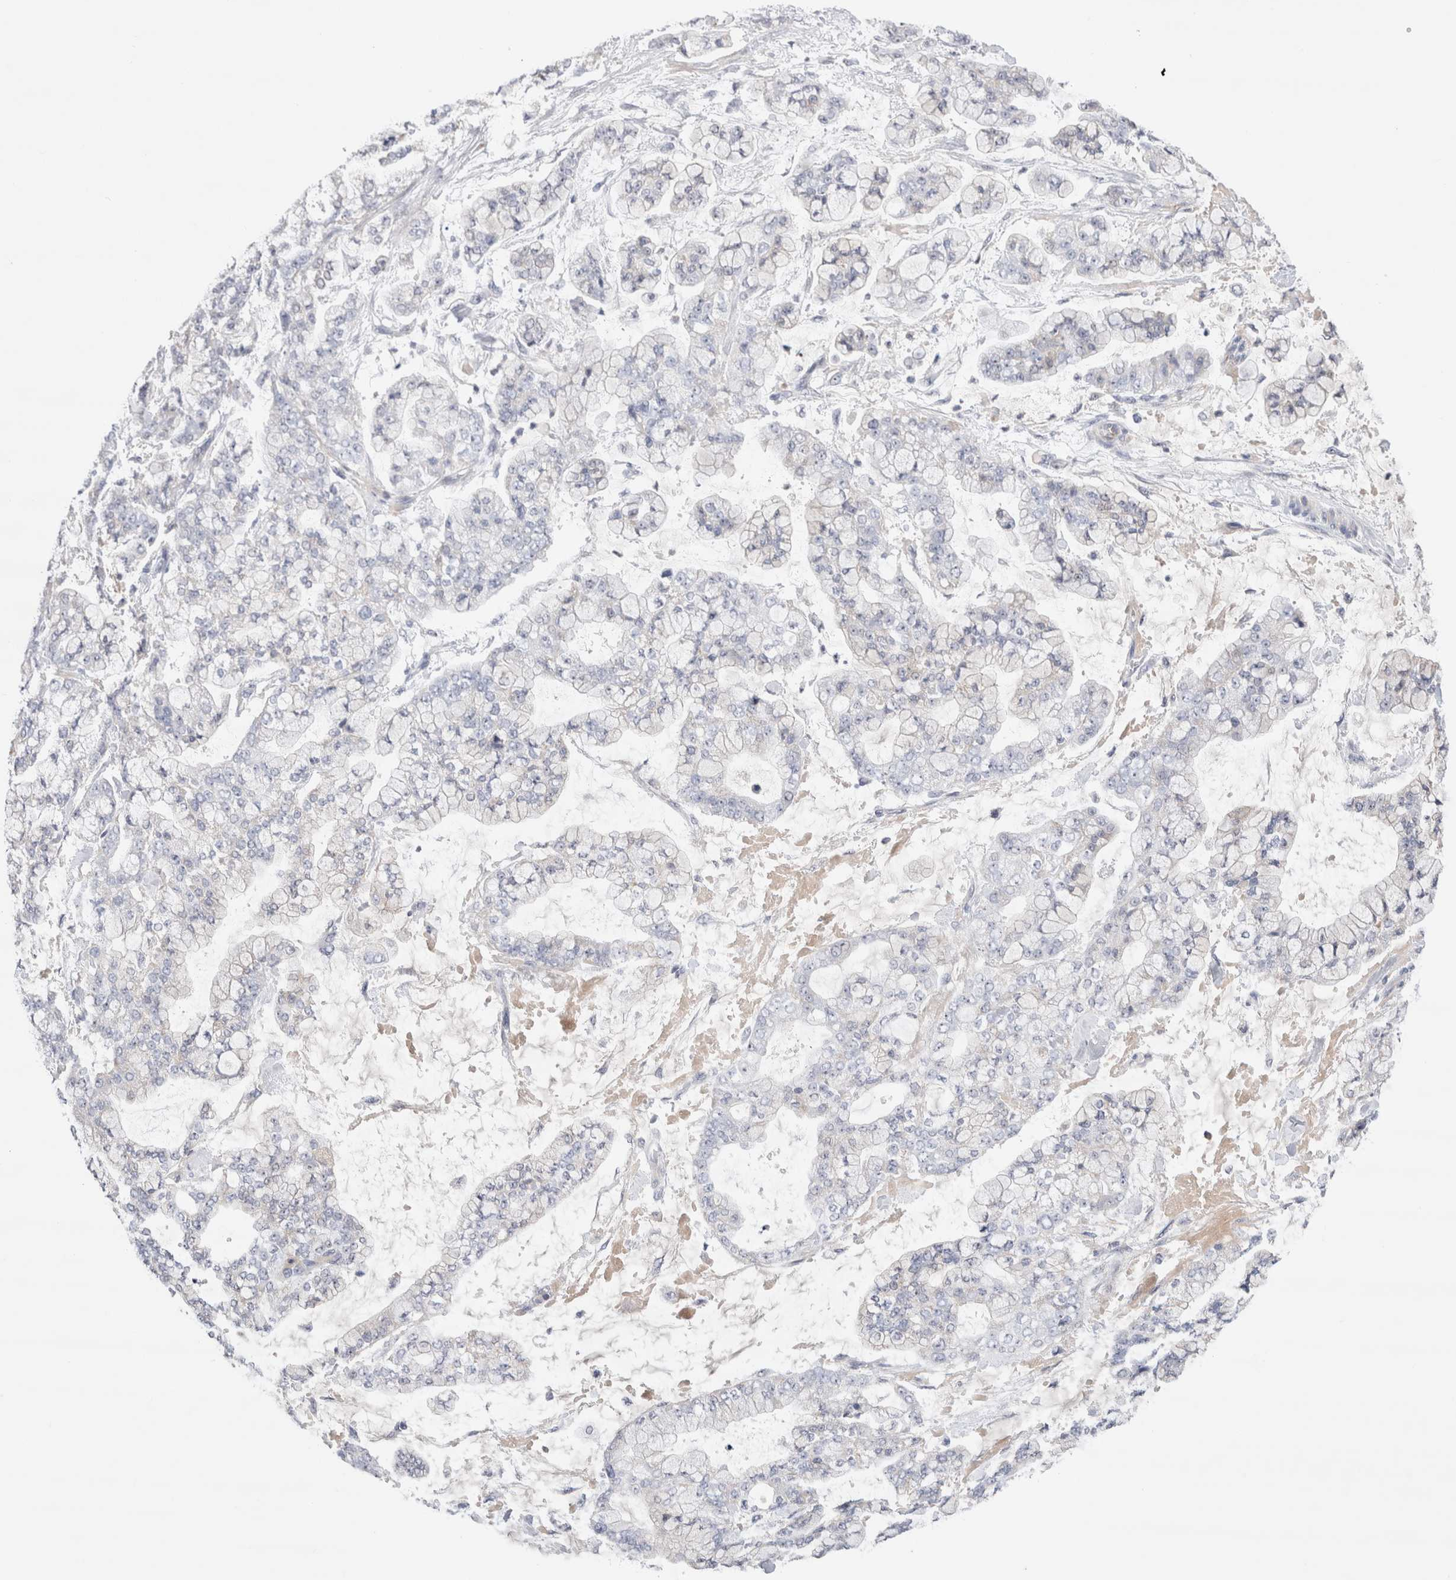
{"staining": {"intensity": "negative", "quantity": "none", "location": "none"}, "tissue": "stomach cancer", "cell_type": "Tumor cells", "image_type": "cancer", "snomed": [{"axis": "morphology", "description": "Normal tissue, NOS"}, {"axis": "morphology", "description": "Adenocarcinoma, NOS"}, {"axis": "topography", "description": "Stomach, upper"}, {"axis": "topography", "description": "Stomach"}], "caption": "An IHC image of stomach cancer (adenocarcinoma) is shown. There is no staining in tumor cells of stomach cancer (adenocarcinoma). The staining is performed using DAB (3,3'-diaminobenzidine) brown chromogen with nuclei counter-stained in using hematoxylin.", "gene": "ECHDC2", "patient": {"sex": "male", "age": 76}}